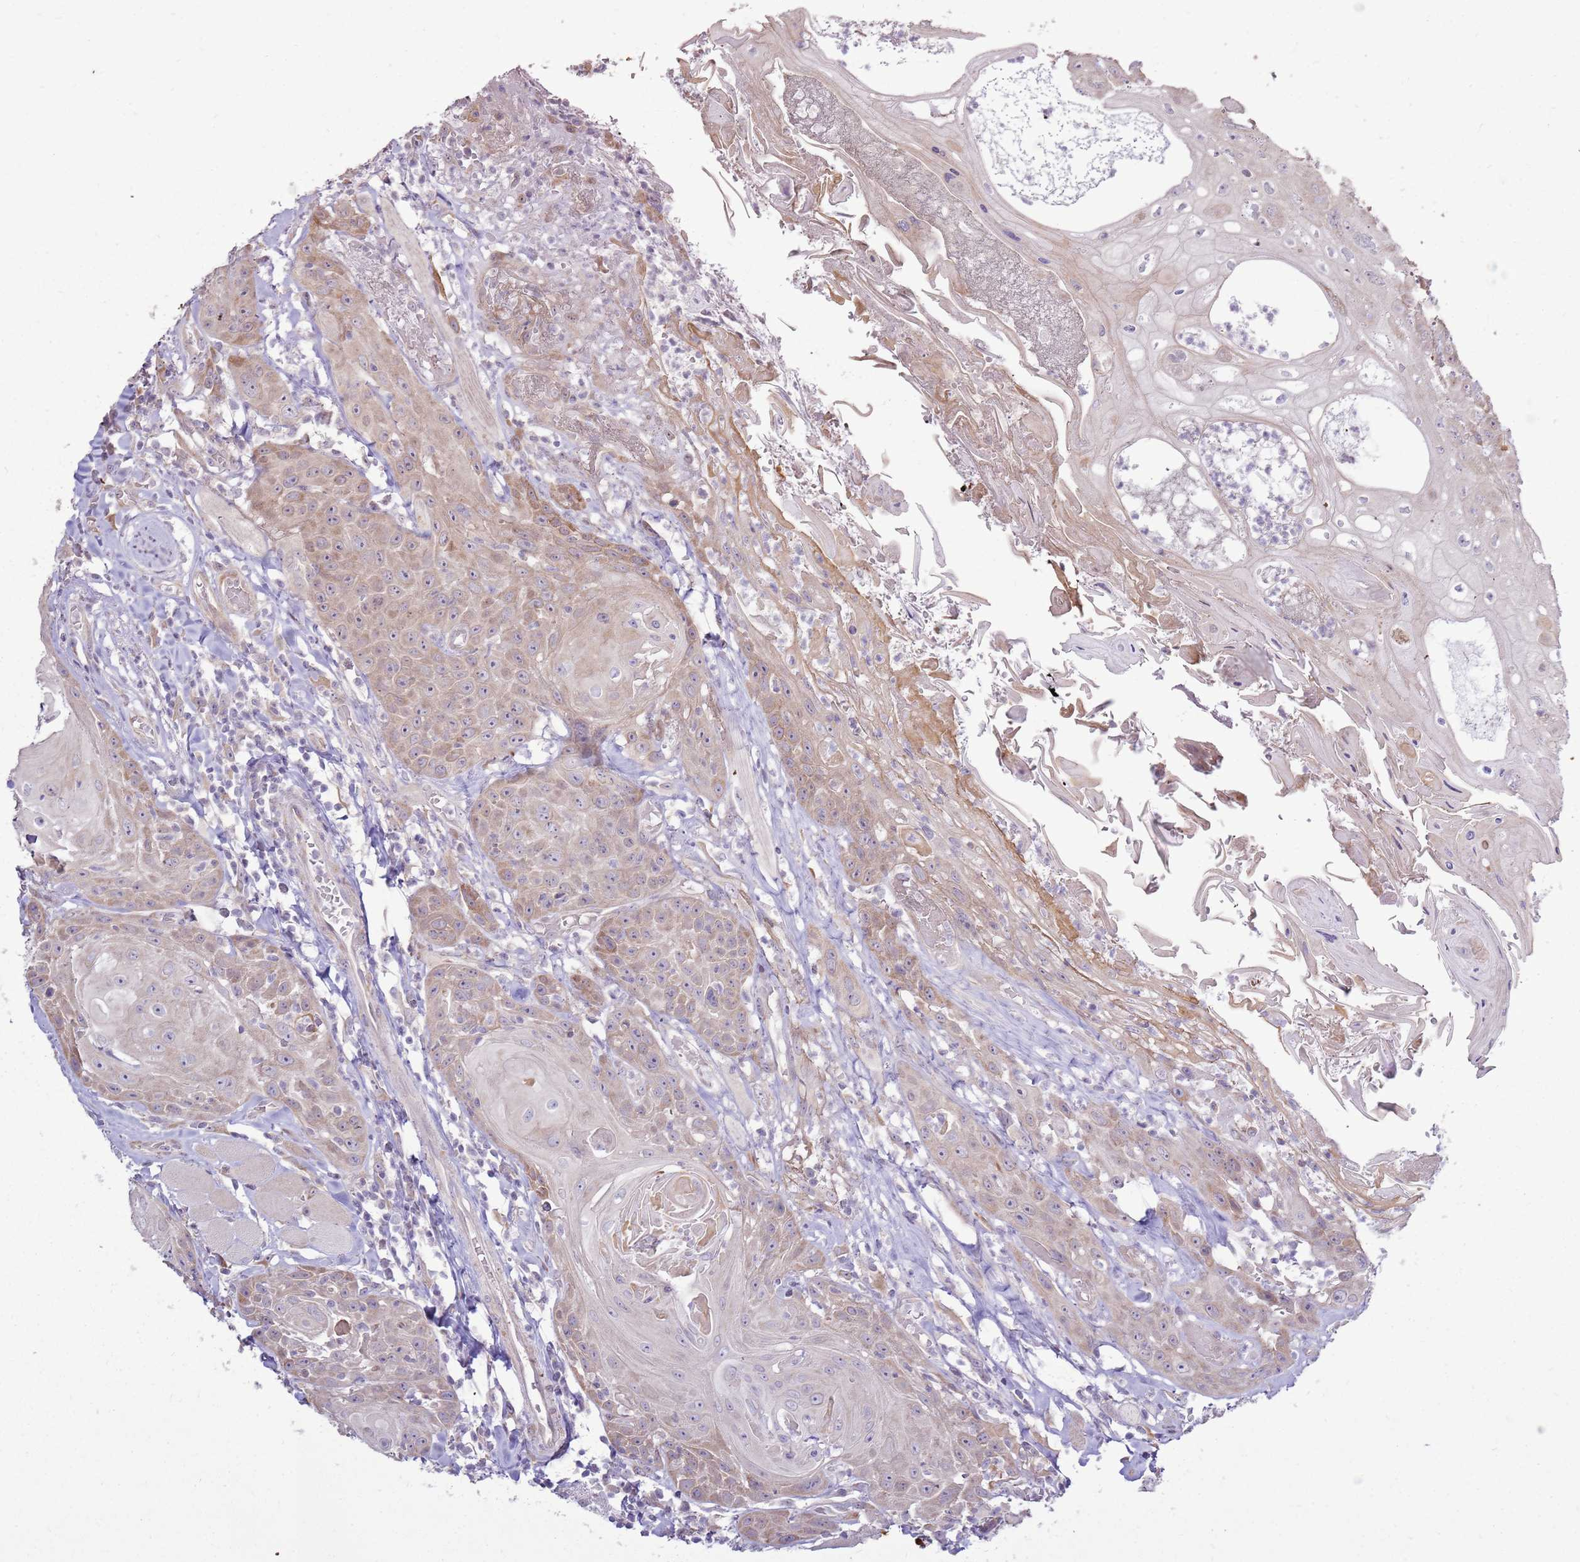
{"staining": {"intensity": "moderate", "quantity": "25%-75%", "location": "cytoplasmic/membranous"}, "tissue": "head and neck cancer", "cell_type": "Tumor cells", "image_type": "cancer", "snomed": [{"axis": "morphology", "description": "Squamous cell carcinoma, NOS"}, {"axis": "topography", "description": "Head-Neck"}], "caption": "DAB (3,3'-diaminobenzidine) immunohistochemical staining of human head and neck cancer (squamous cell carcinoma) reveals moderate cytoplasmic/membranous protein positivity in approximately 25%-75% of tumor cells.", "gene": "UGGT2", "patient": {"sex": "female", "age": 59}}